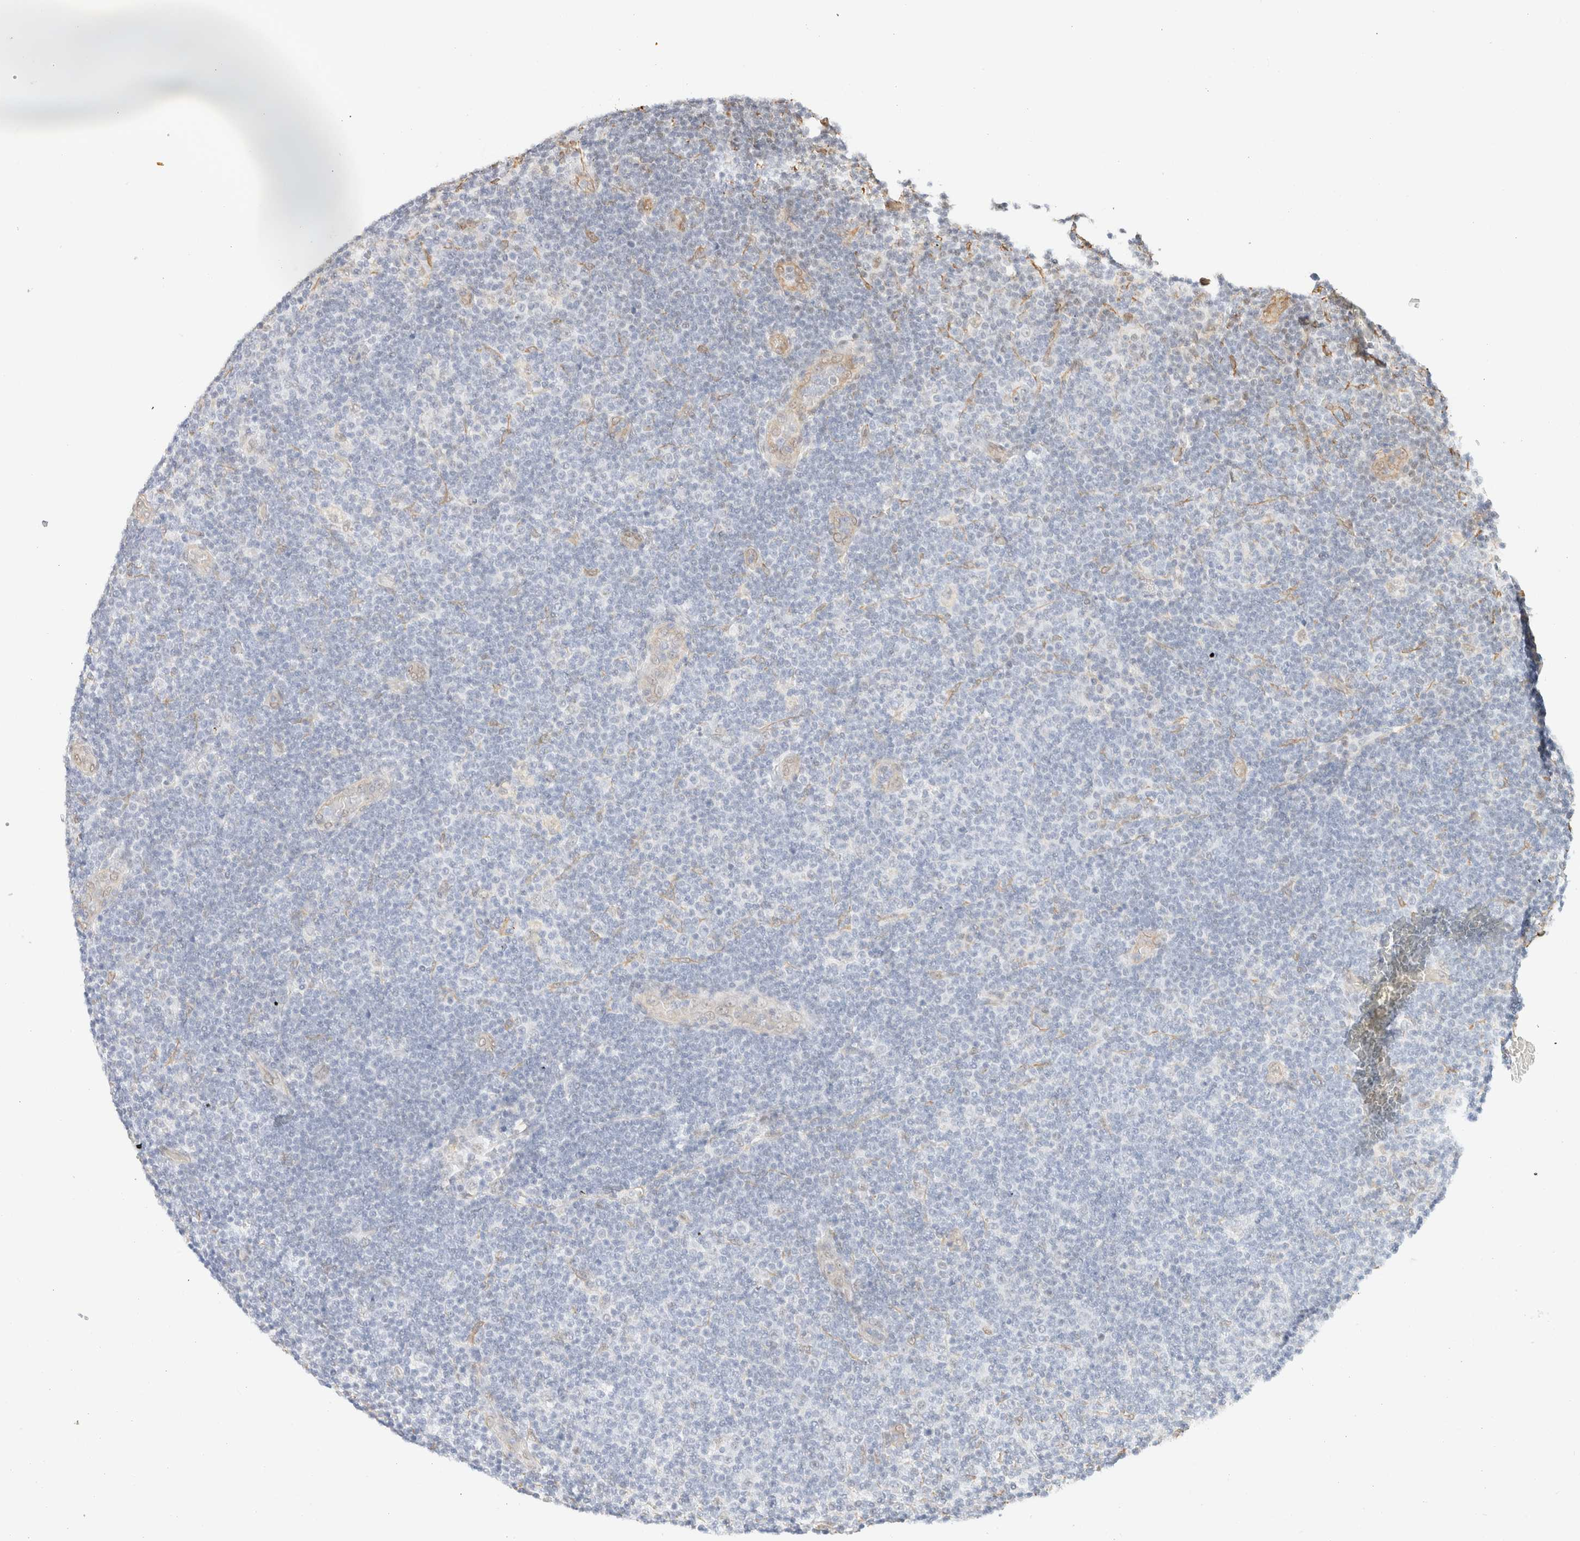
{"staining": {"intensity": "negative", "quantity": "none", "location": "none"}, "tissue": "lymphoma", "cell_type": "Tumor cells", "image_type": "cancer", "snomed": [{"axis": "morphology", "description": "Malignant lymphoma, non-Hodgkin's type, Low grade"}, {"axis": "topography", "description": "Lymph node"}], "caption": "An IHC histopathology image of low-grade malignant lymphoma, non-Hodgkin's type is shown. There is no staining in tumor cells of low-grade malignant lymphoma, non-Hodgkin's type. The staining was performed using DAB (3,3'-diaminobenzidine) to visualize the protein expression in brown, while the nuclei were stained in blue with hematoxylin (Magnification: 20x).", "gene": "ARID5A", "patient": {"sex": "male", "age": 83}}